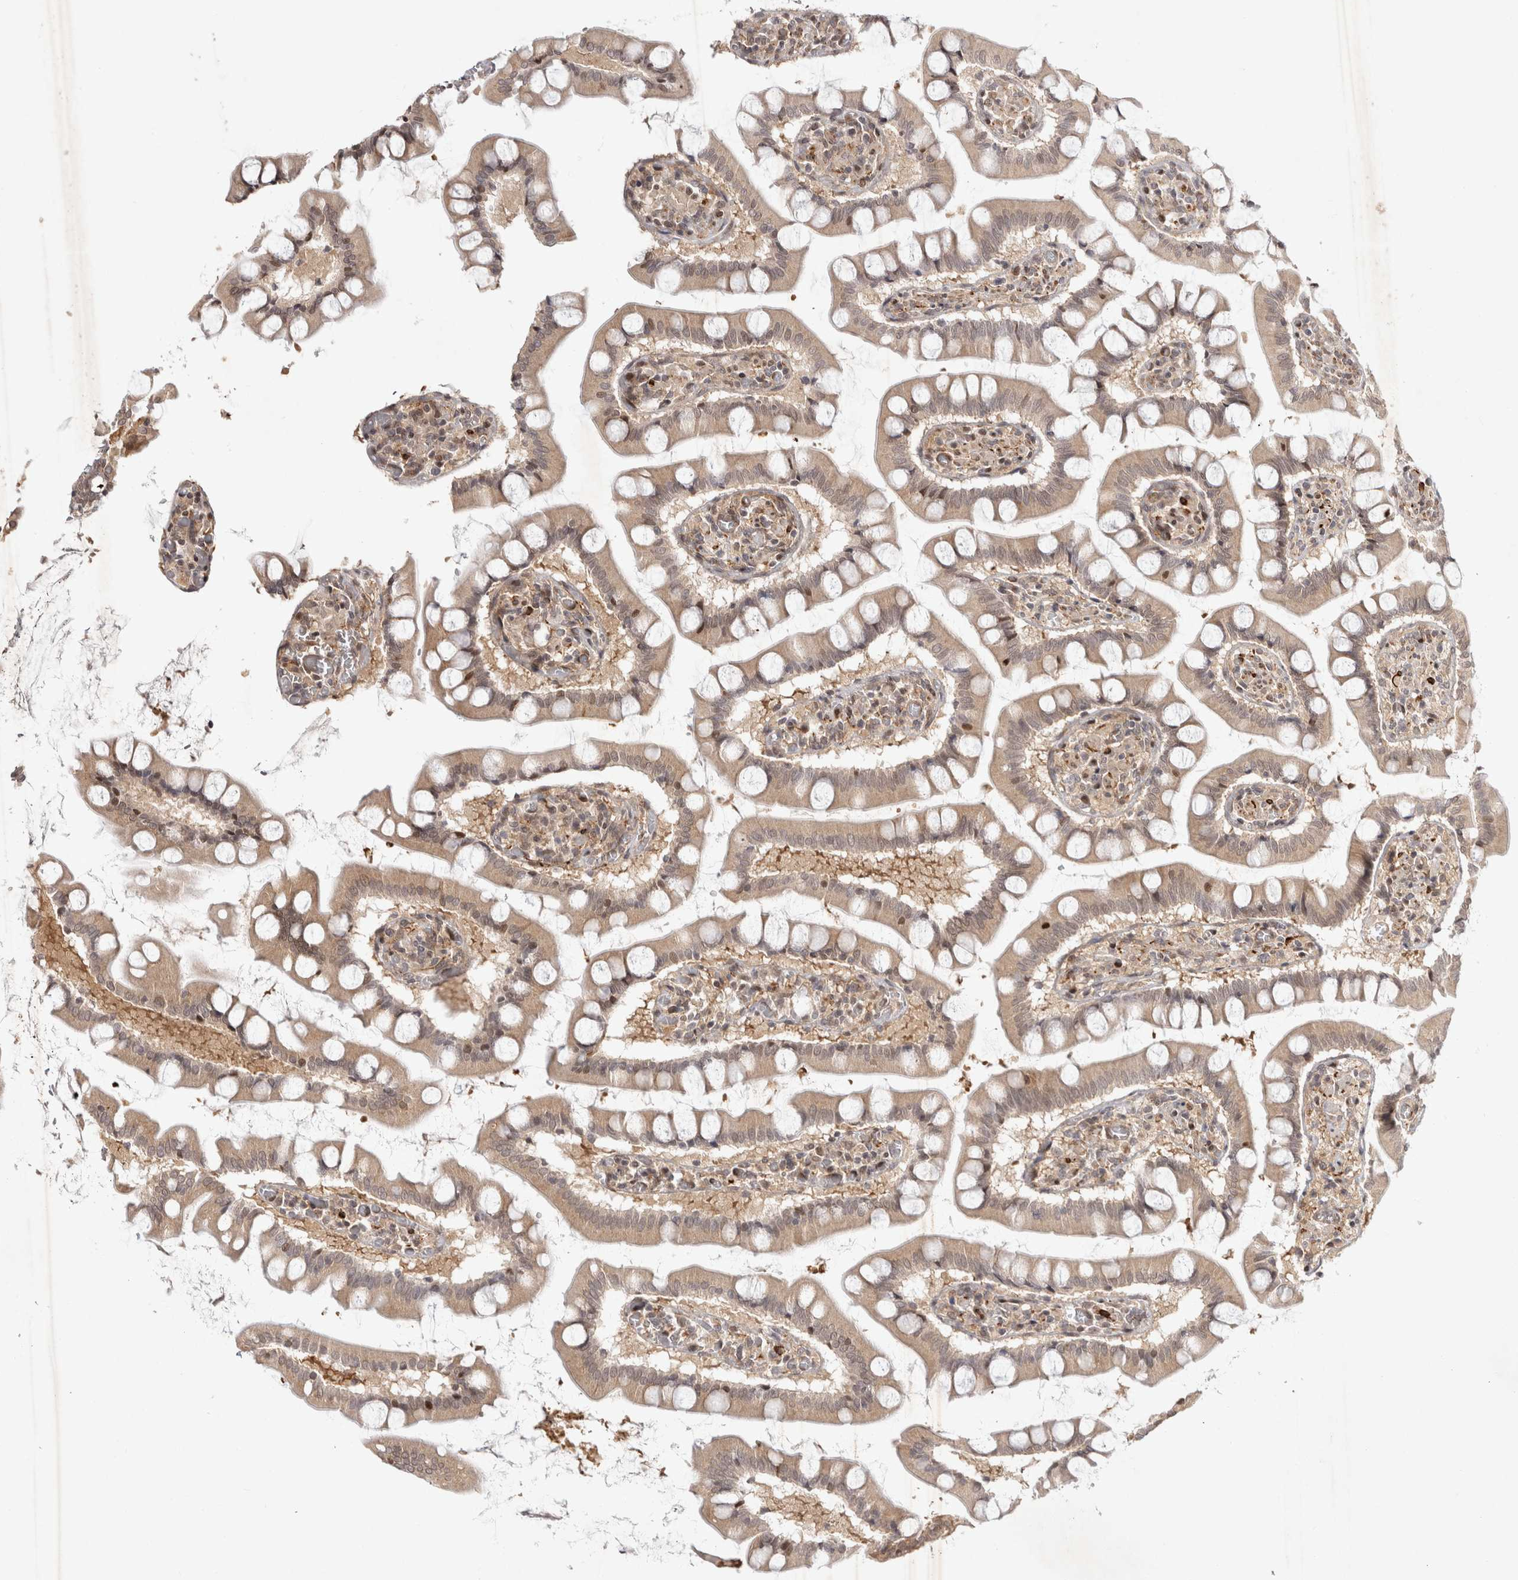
{"staining": {"intensity": "weak", "quantity": ">75%", "location": "cytoplasmic/membranous,nuclear"}, "tissue": "small intestine", "cell_type": "Glandular cells", "image_type": "normal", "snomed": [{"axis": "morphology", "description": "Normal tissue, NOS"}, {"axis": "topography", "description": "Small intestine"}], "caption": "Glandular cells display low levels of weak cytoplasmic/membranous,nuclear staining in about >75% of cells in unremarkable human small intestine. (DAB (3,3'-diaminobenzidine) IHC with brightfield microscopy, high magnification).", "gene": "ZNF318", "patient": {"sex": "male", "age": 41}}